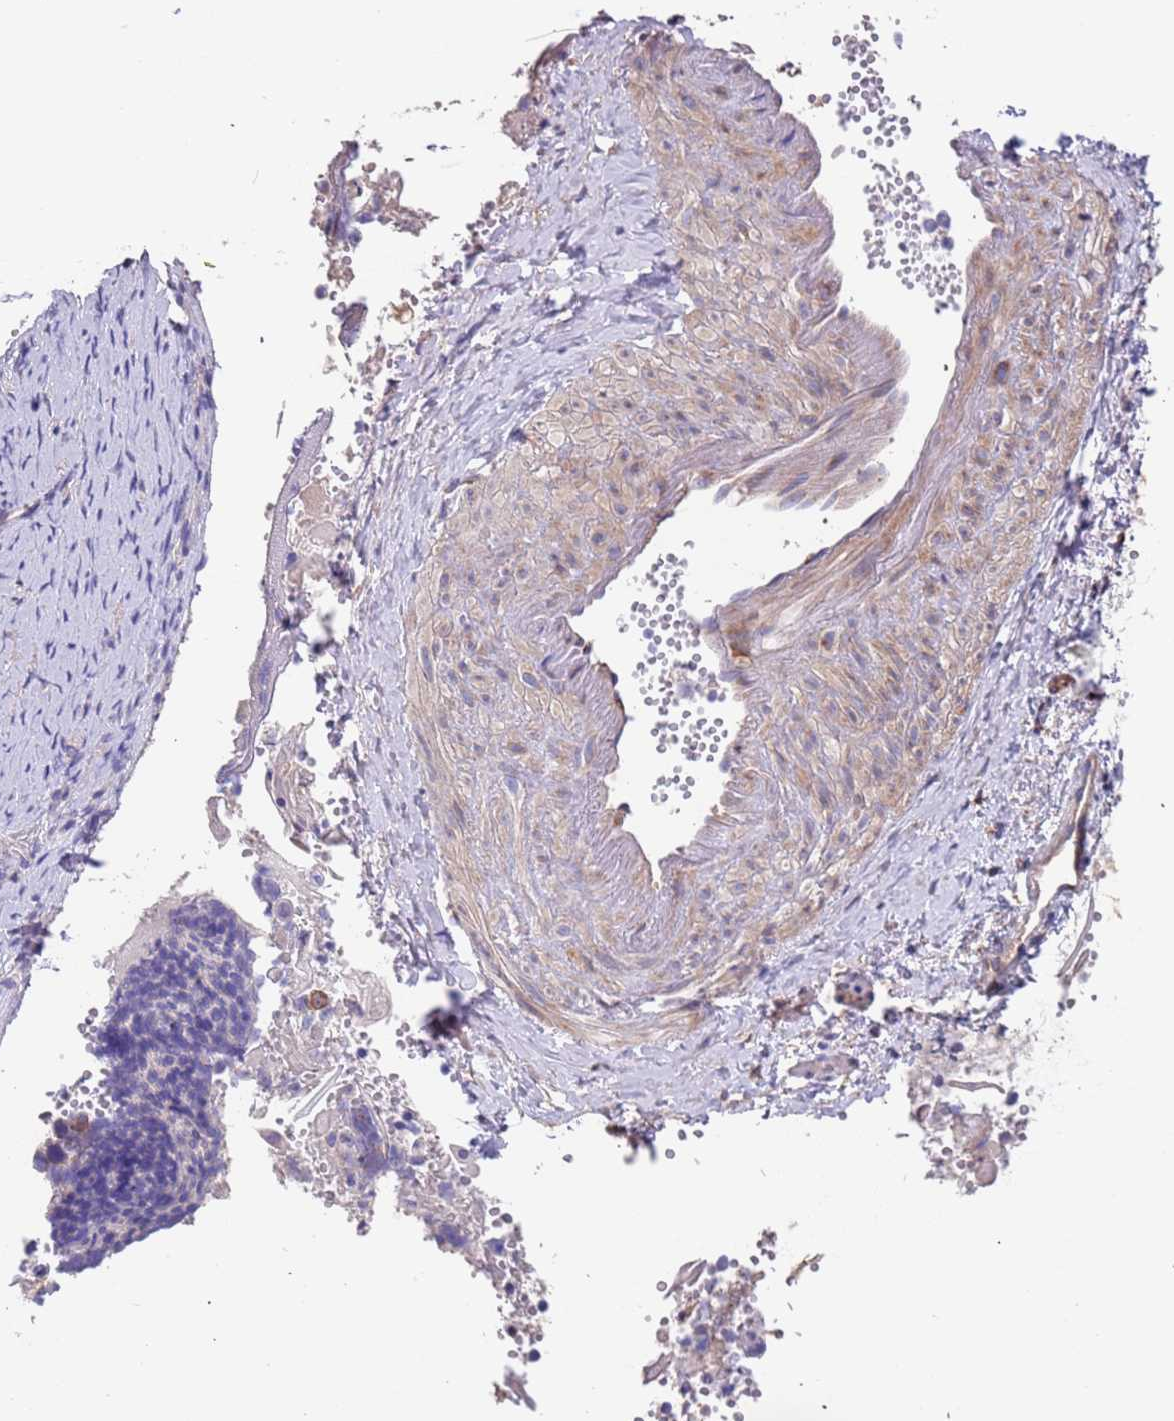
{"staining": {"intensity": "negative", "quantity": "none", "location": "none"}, "tissue": "cervical cancer", "cell_type": "Tumor cells", "image_type": "cancer", "snomed": [{"axis": "morphology", "description": "Normal tissue, NOS"}, {"axis": "morphology", "description": "Squamous cell carcinoma, NOS"}, {"axis": "topography", "description": "Cervix"}], "caption": "IHC photomicrograph of neoplastic tissue: human squamous cell carcinoma (cervical) stained with DAB (3,3'-diaminobenzidine) exhibits no significant protein positivity in tumor cells.", "gene": "LAMB4", "patient": {"sex": "female", "age": 39}}